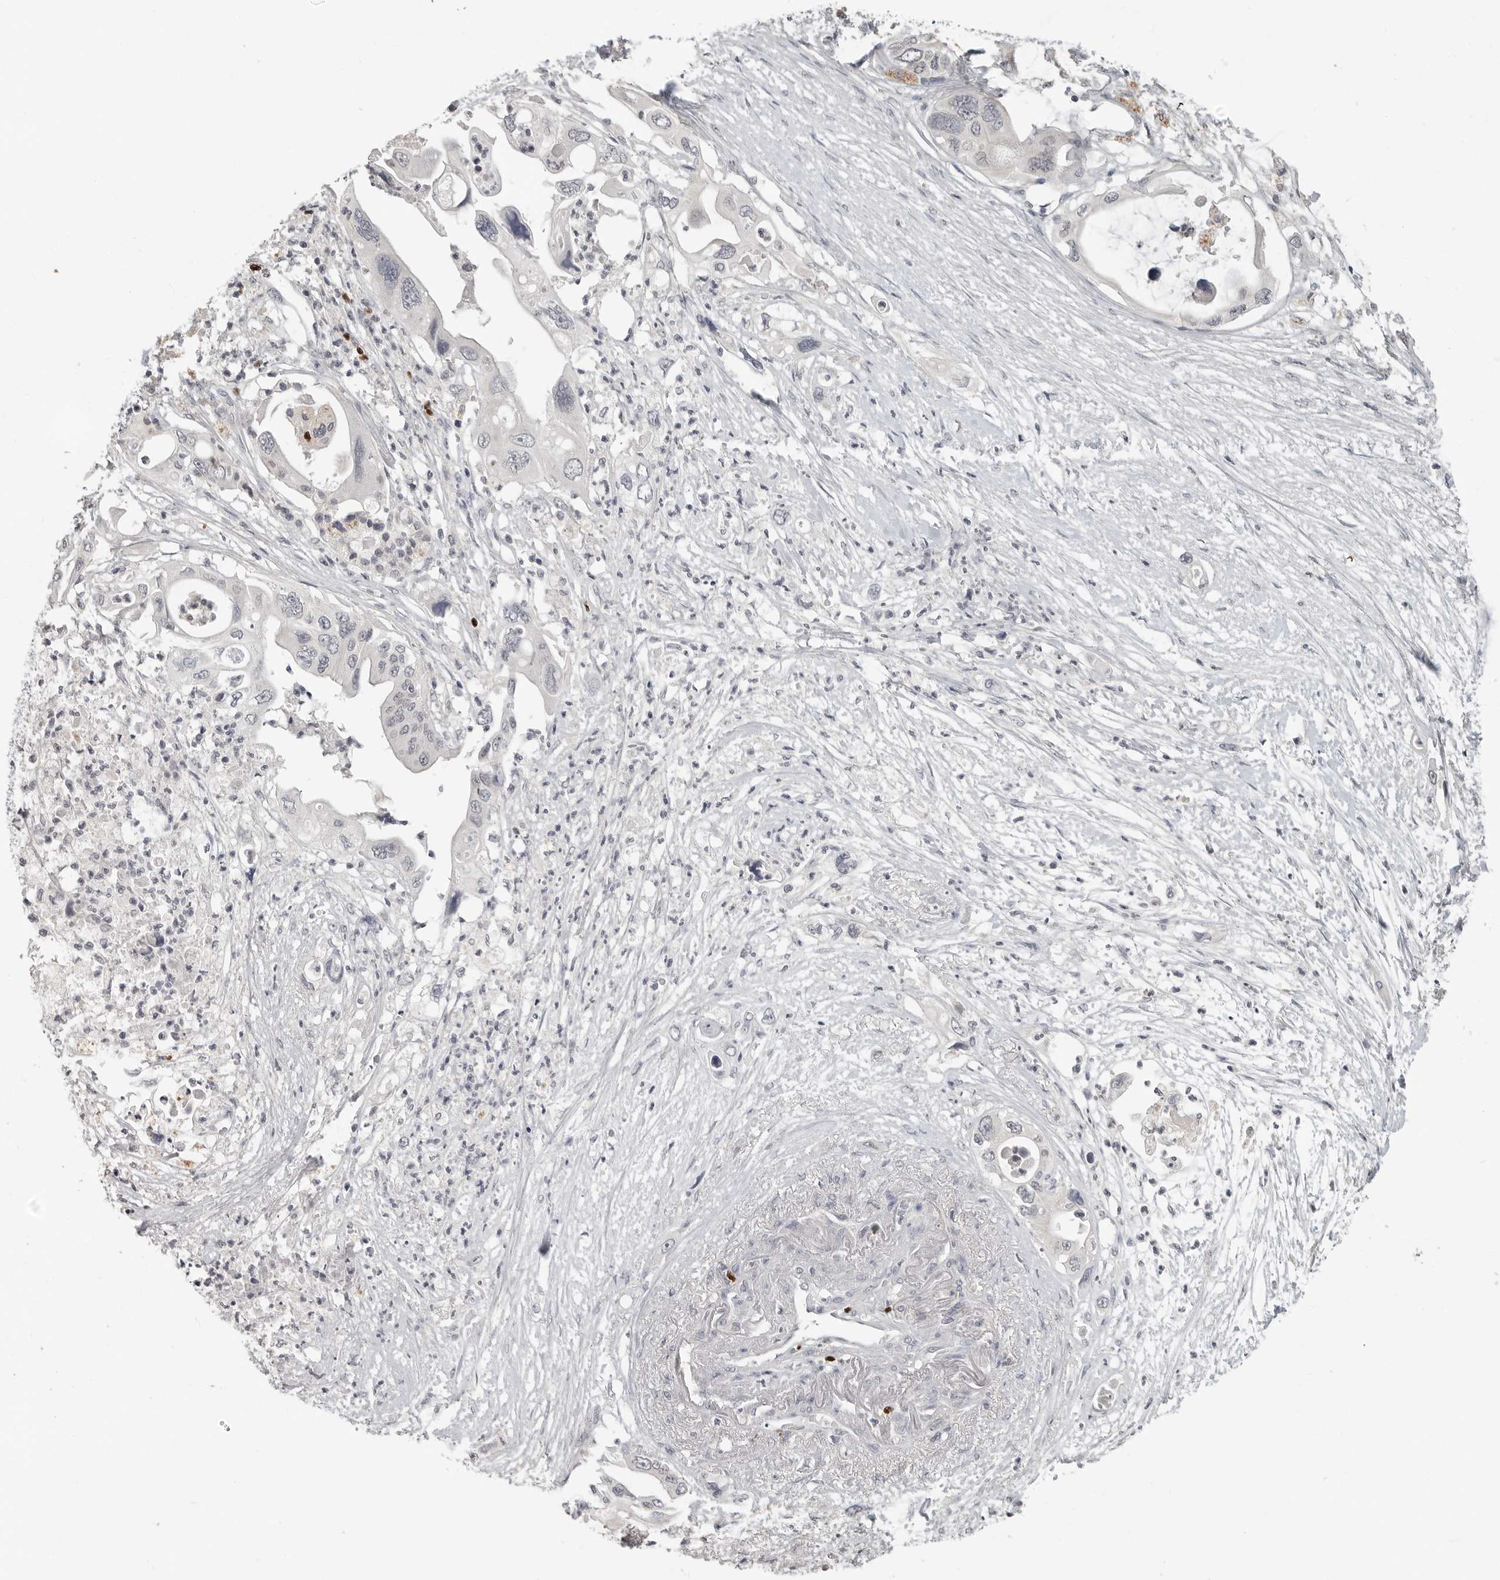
{"staining": {"intensity": "negative", "quantity": "none", "location": "none"}, "tissue": "pancreatic cancer", "cell_type": "Tumor cells", "image_type": "cancer", "snomed": [{"axis": "morphology", "description": "Adenocarcinoma, NOS"}, {"axis": "topography", "description": "Pancreas"}], "caption": "Tumor cells are negative for protein expression in human pancreatic cancer (adenocarcinoma).", "gene": "FOXP3", "patient": {"sex": "male", "age": 66}}